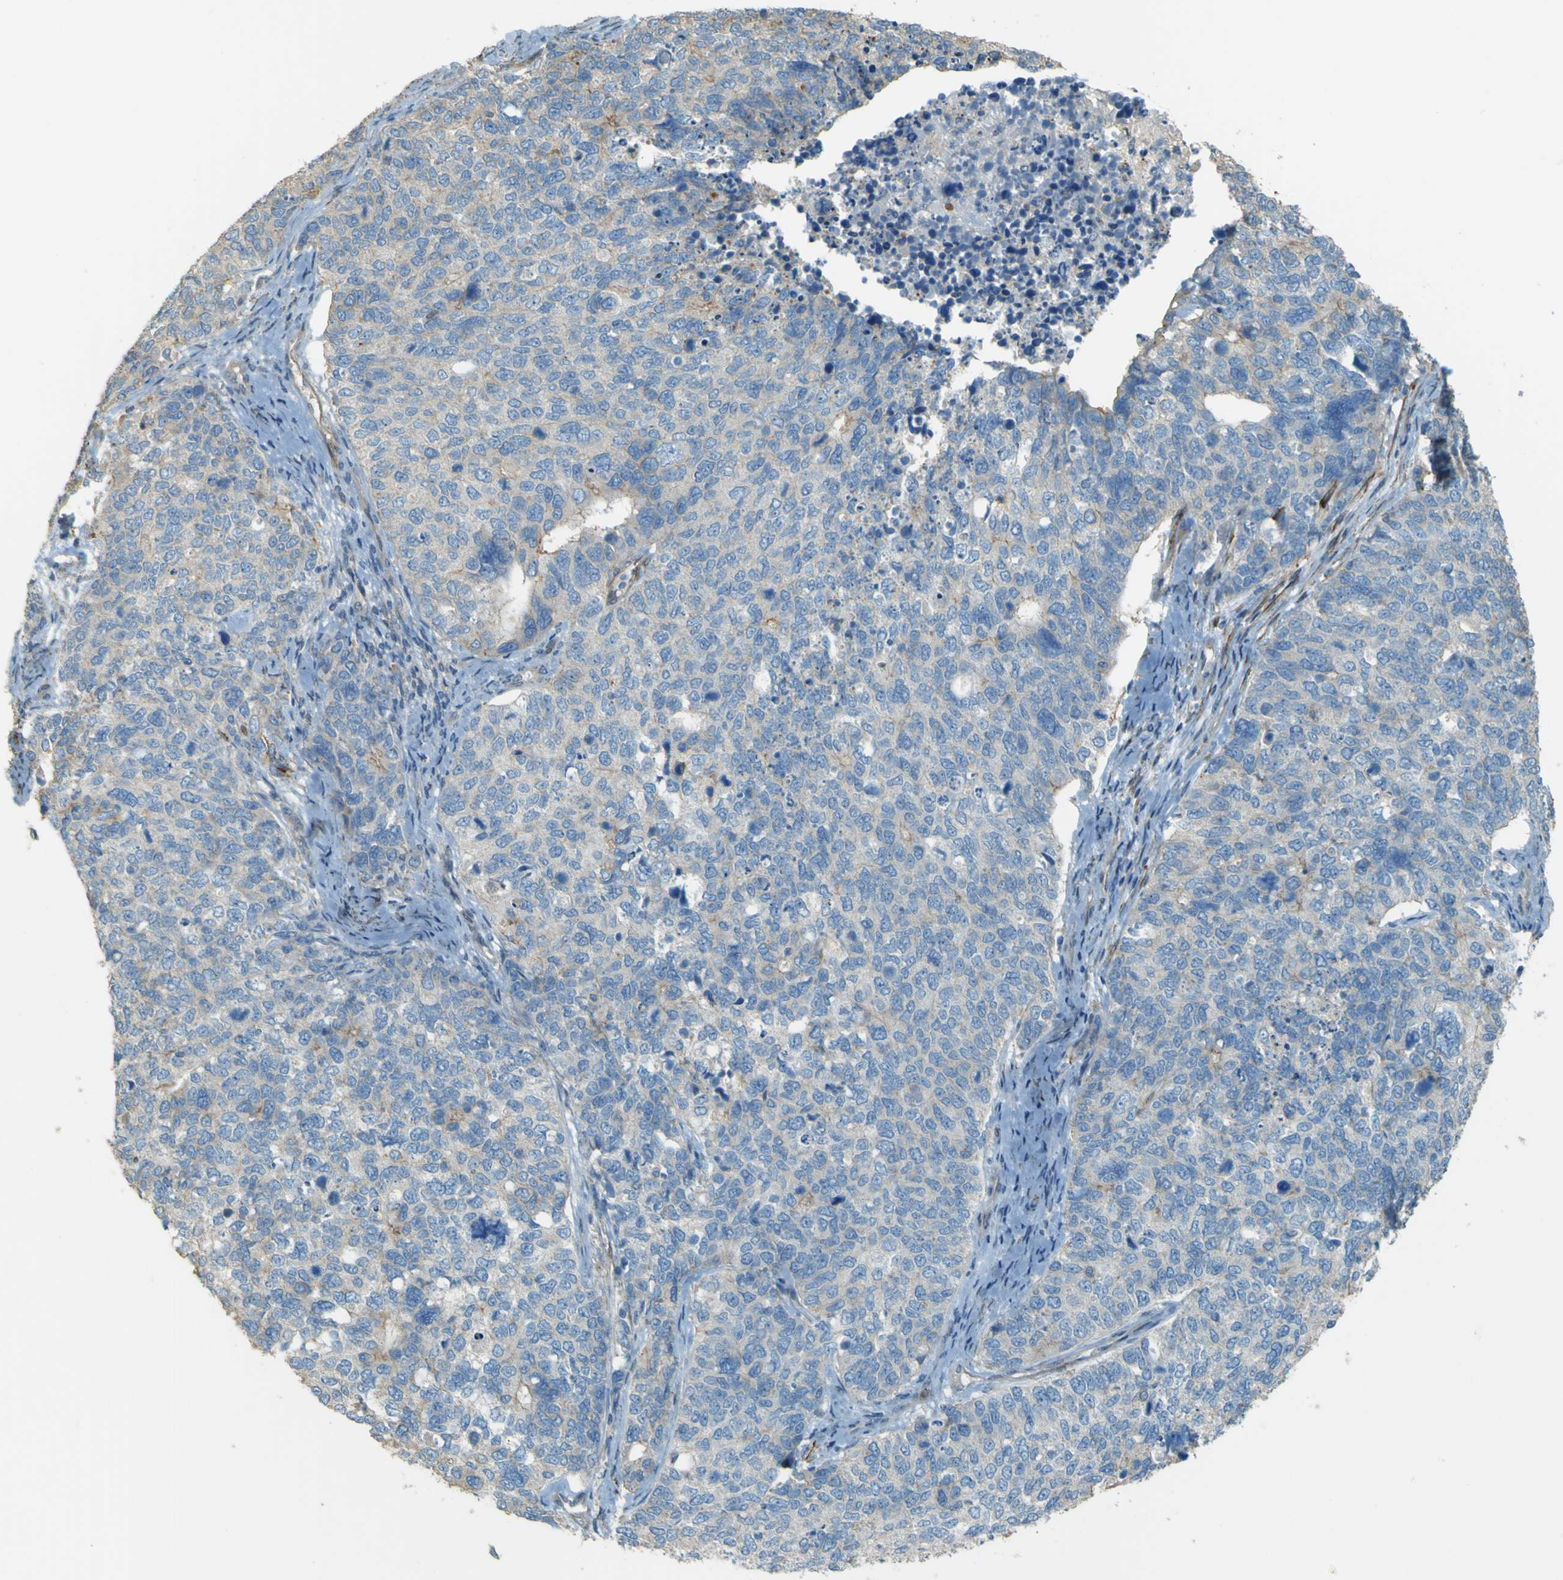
{"staining": {"intensity": "weak", "quantity": "<25%", "location": "cytoplasmic/membranous"}, "tissue": "cervical cancer", "cell_type": "Tumor cells", "image_type": "cancer", "snomed": [{"axis": "morphology", "description": "Squamous cell carcinoma, NOS"}, {"axis": "topography", "description": "Cervix"}], "caption": "This is an IHC image of human squamous cell carcinoma (cervical). There is no staining in tumor cells.", "gene": "NEXN", "patient": {"sex": "female", "age": 63}}